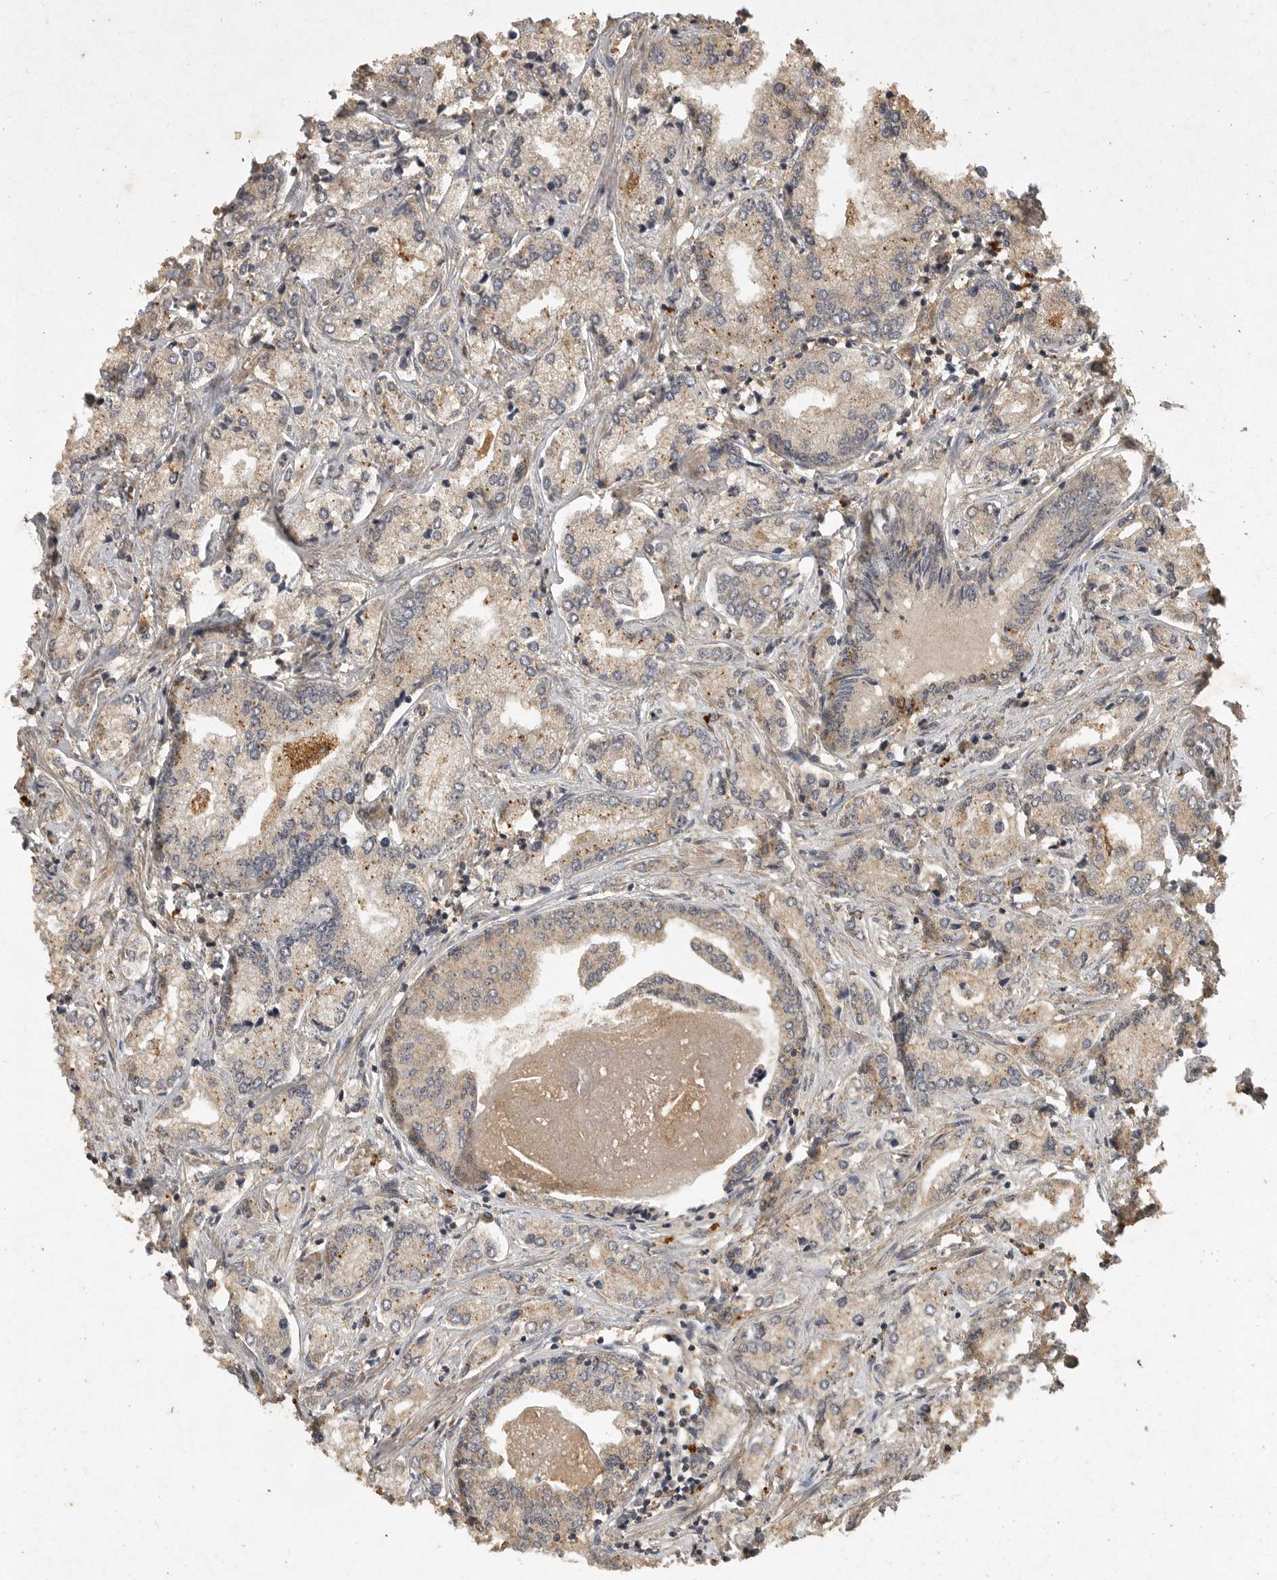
{"staining": {"intensity": "weak", "quantity": ">75%", "location": "cytoplasmic/membranous"}, "tissue": "prostate cancer", "cell_type": "Tumor cells", "image_type": "cancer", "snomed": [{"axis": "morphology", "description": "Adenocarcinoma, High grade"}, {"axis": "topography", "description": "Prostate"}], "caption": "An immunohistochemistry image of neoplastic tissue is shown. Protein staining in brown shows weak cytoplasmic/membranous positivity in prostate cancer (high-grade adenocarcinoma) within tumor cells.", "gene": "ADAMTS4", "patient": {"sex": "male", "age": 66}}